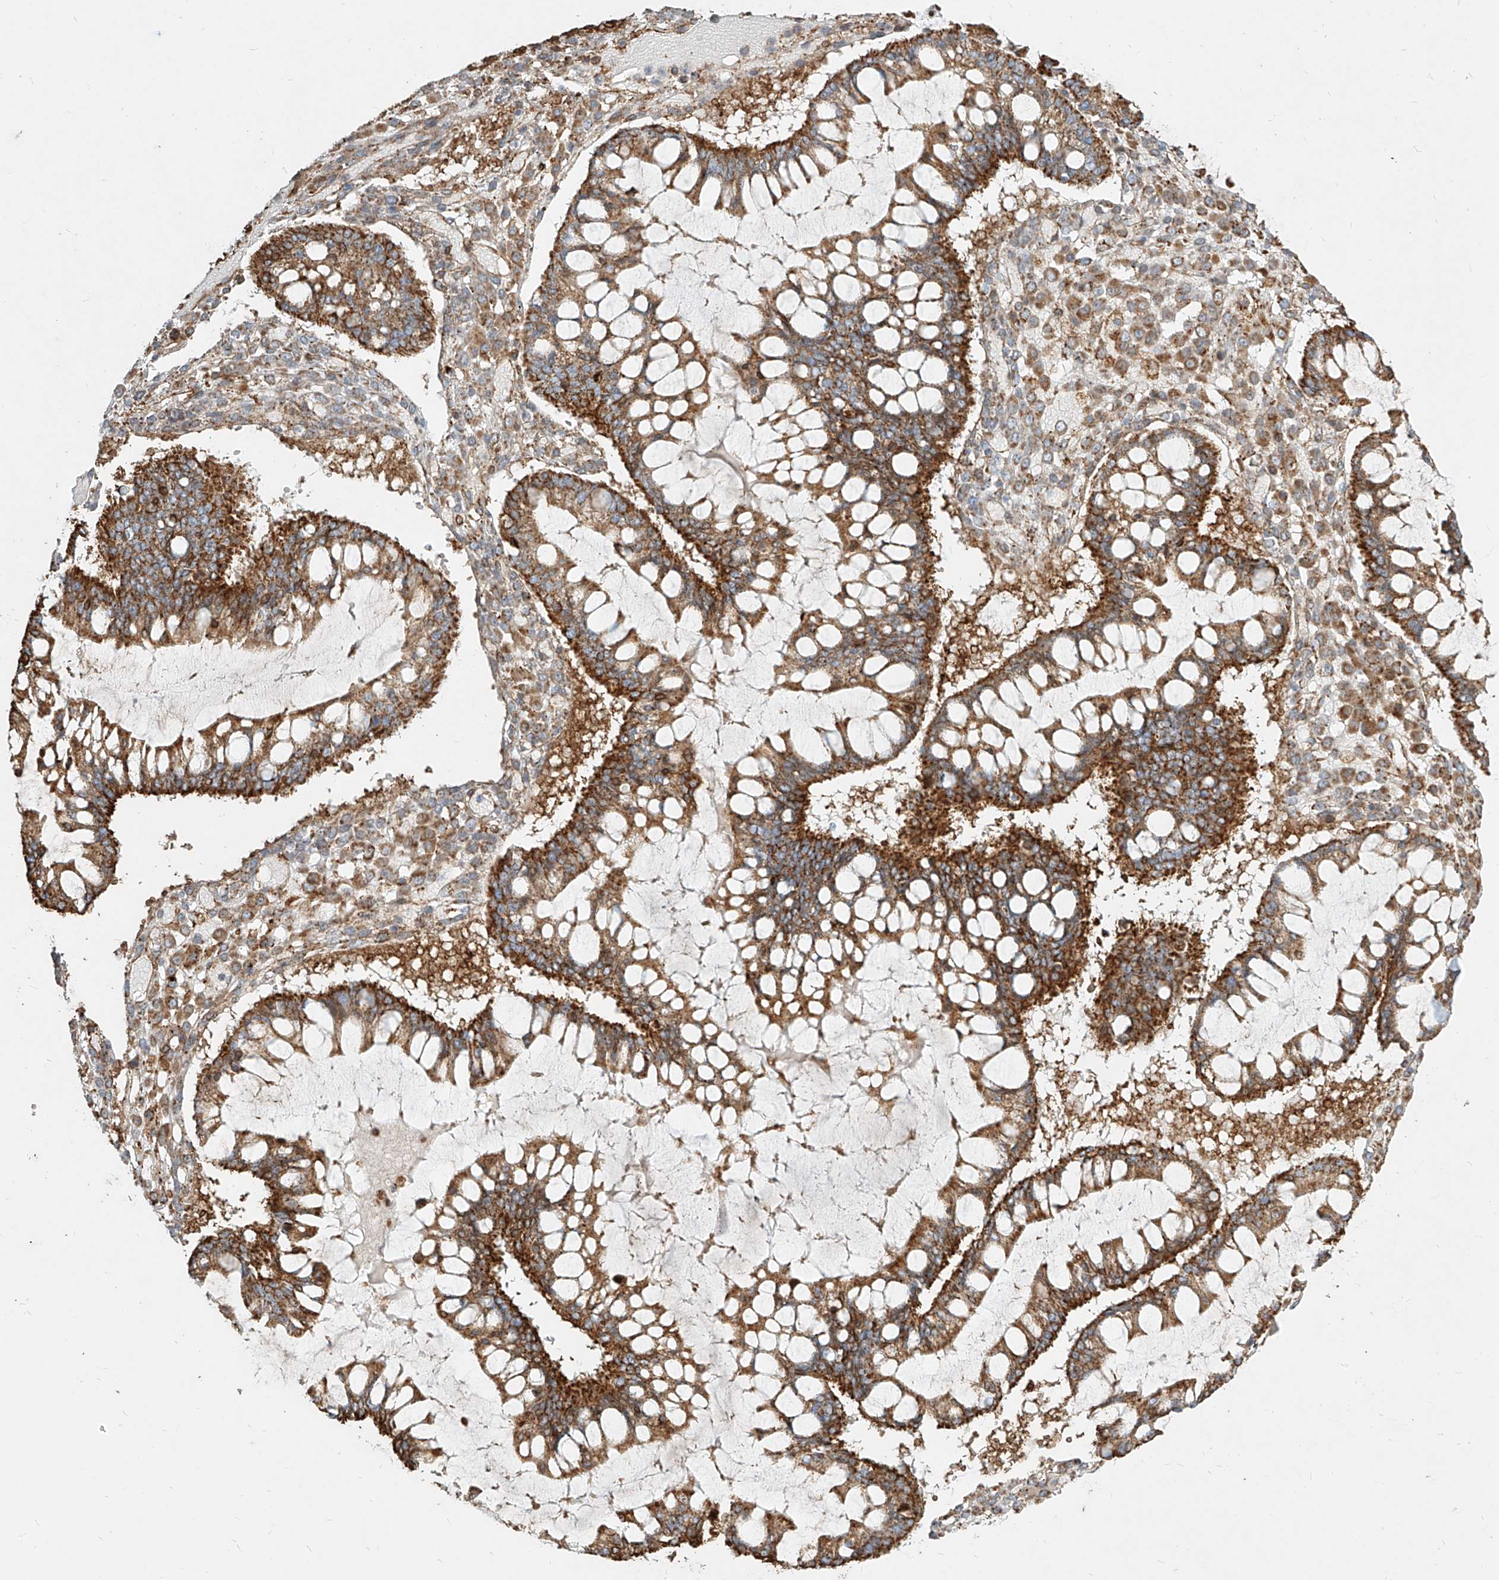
{"staining": {"intensity": "moderate", "quantity": ">75%", "location": "cytoplasmic/membranous"}, "tissue": "ovarian cancer", "cell_type": "Tumor cells", "image_type": "cancer", "snomed": [{"axis": "morphology", "description": "Cystadenocarcinoma, mucinous, NOS"}, {"axis": "topography", "description": "Ovary"}], "caption": "This histopathology image reveals immunohistochemistry (IHC) staining of ovarian mucinous cystadenocarcinoma, with medium moderate cytoplasmic/membranous positivity in approximately >75% of tumor cells.", "gene": "MTX2", "patient": {"sex": "female", "age": 73}}